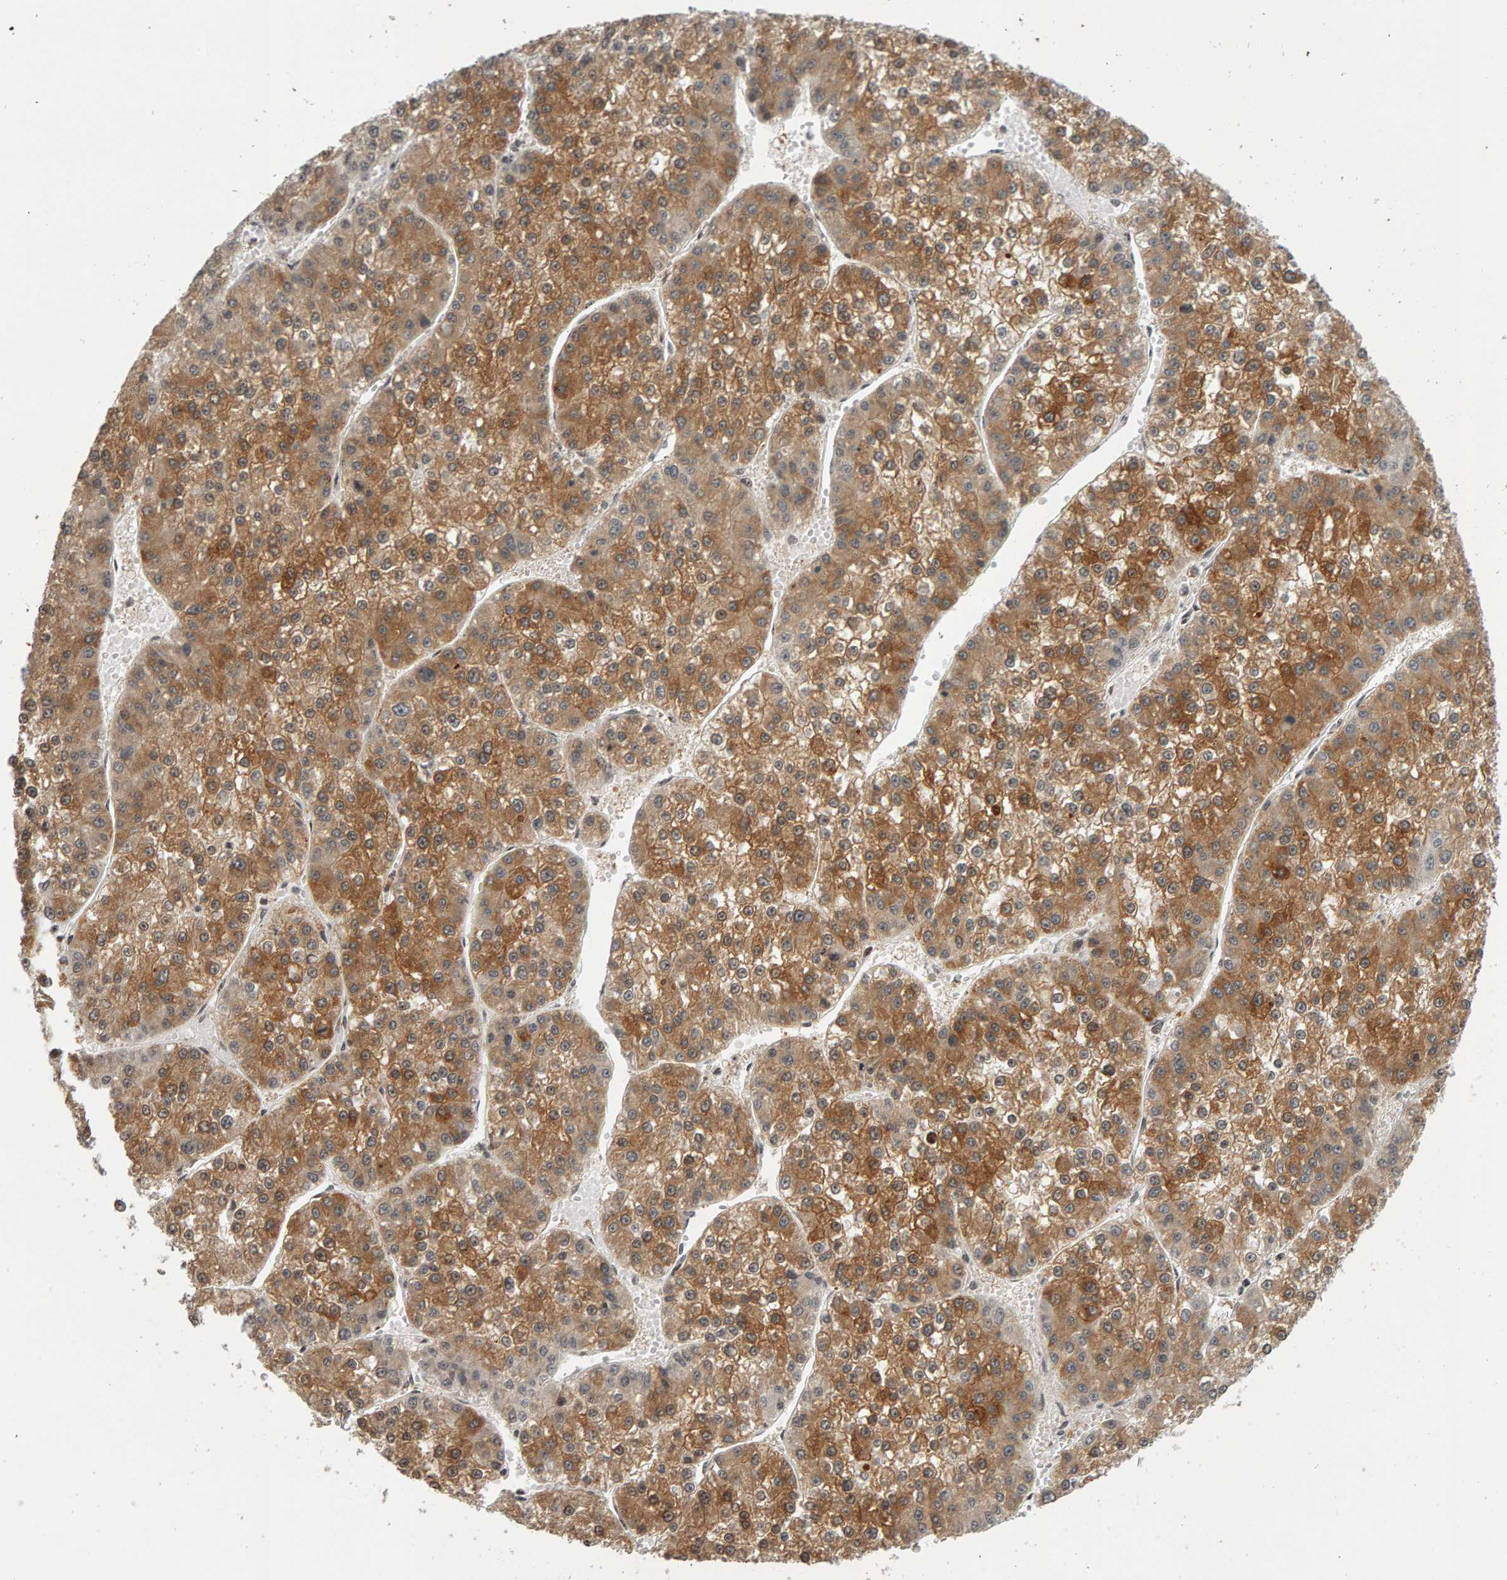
{"staining": {"intensity": "moderate", "quantity": ">75%", "location": "cytoplasmic/membranous"}, "tissue": "liver cancer", "cell_type": "Tumor cells", "image_type": "cancer", "snomed": [{"axis": "morphology", "description": "Carcinoma, Hepatocellular, NOS"}, {"axis": "topography", "description": "Liver"}], "caption": "Liver hepatocellular carcinoma was stained to show a protein in brown. There is medium levels of moderate cytoplasmic/membranous expression in approximately >75% of tumor cells. (Stains: DAB (3,3'-diaminobenzidine) in brown, nuclei in blue, Microscopy: brightfield microscopy at high magnification).", "gene": "TRAM1", "patient": {"sex": "female", "age": 73}}